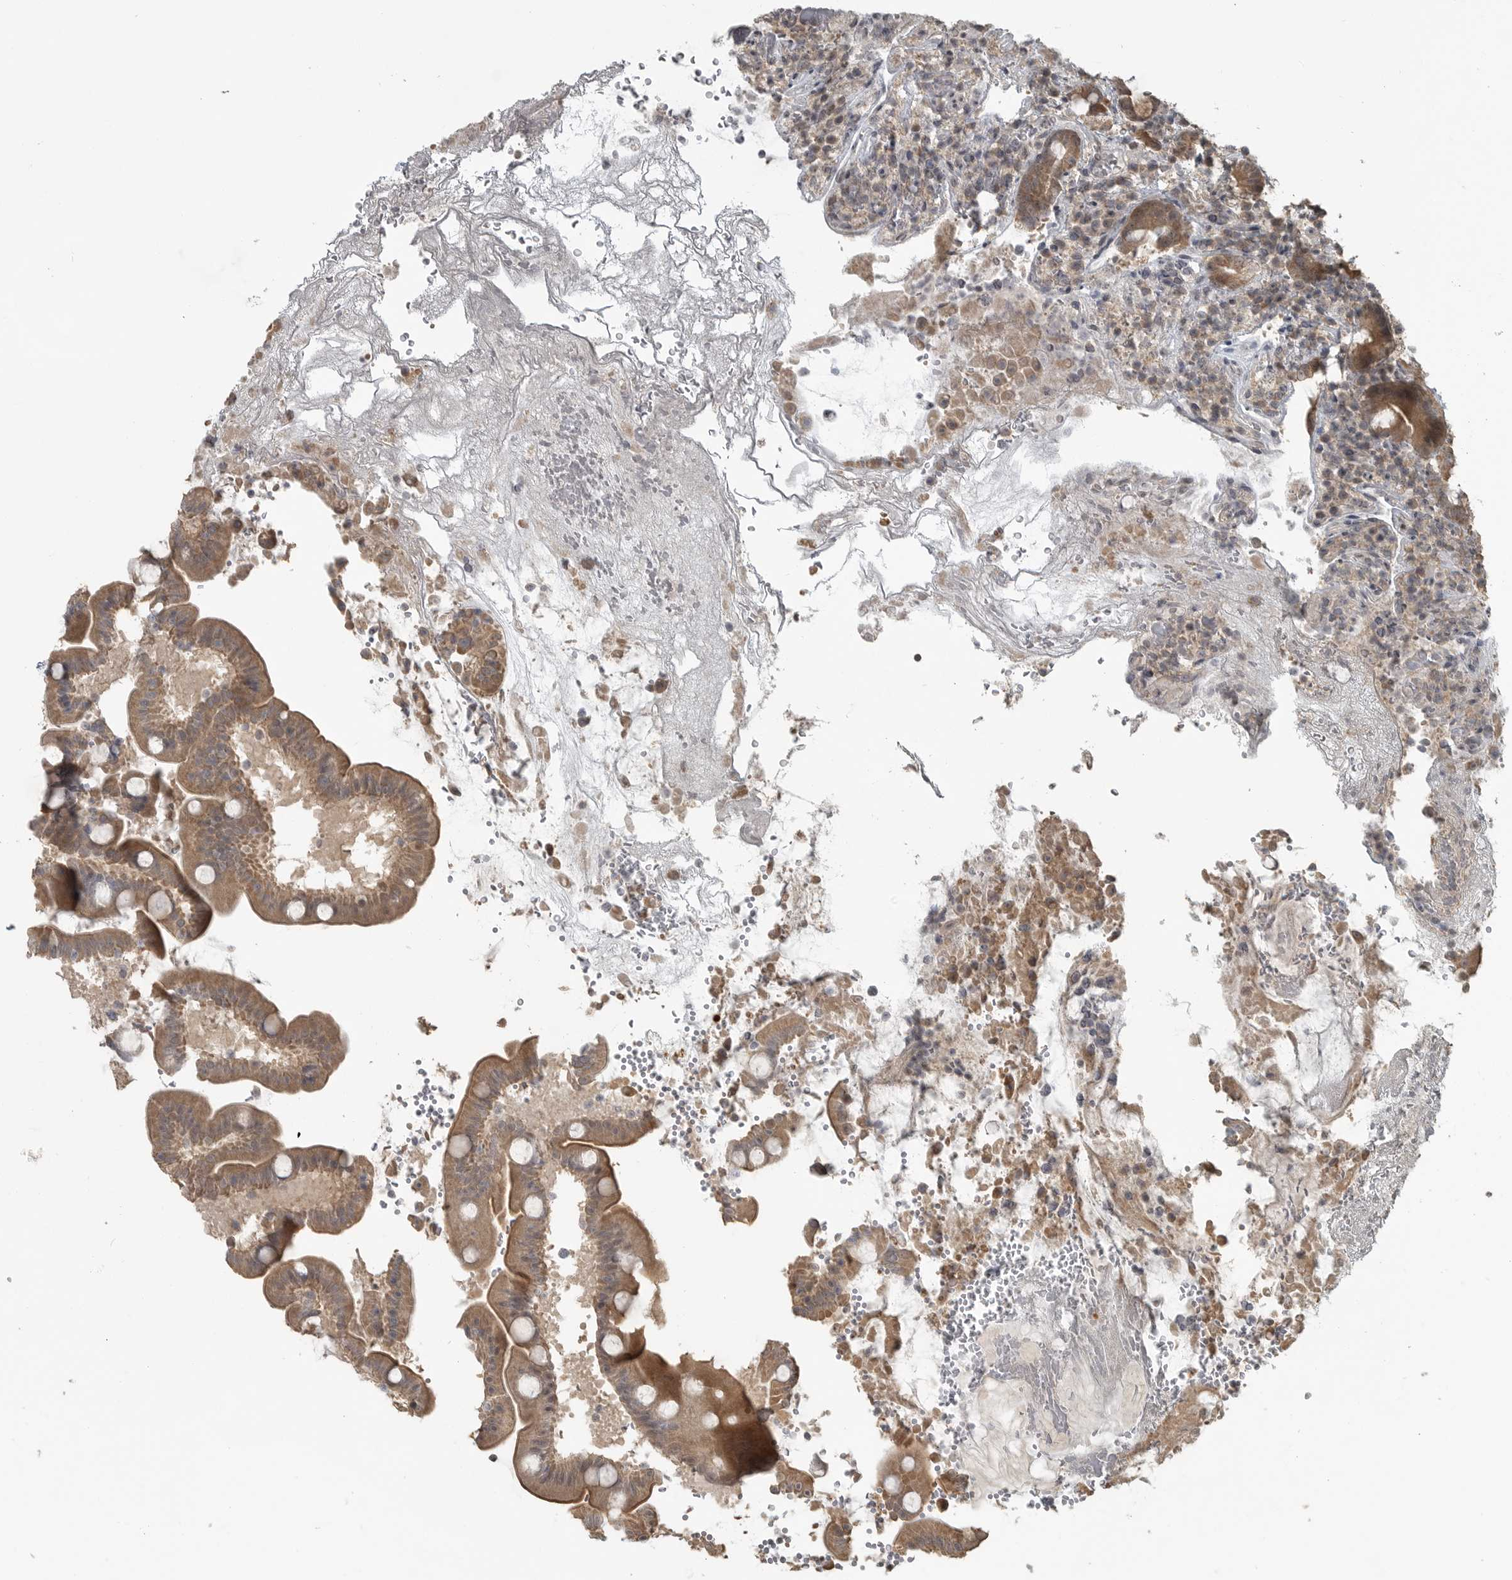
{"staining": {"intensity": "moderate", "quantity": ">75%", "location": "cytoplasmic/membranous"}, "tissue": "duodenum", "cell_type": "Glandular cells", "image_type": "normal", "snomed": [{"axis": "morphology", "description": "Normal tissue, NOS"}, {"axis": "topography", "description": "Duodenum"}], "caption": "High-power microscopy captured an IHC photomicrograph of unremarkable duodenum, revealing moderate cytoplasmic/membranous staining in about >75% of glandular cells.", "gene": "LLGL1", "patient": {"sex": "male", "age": 54}}